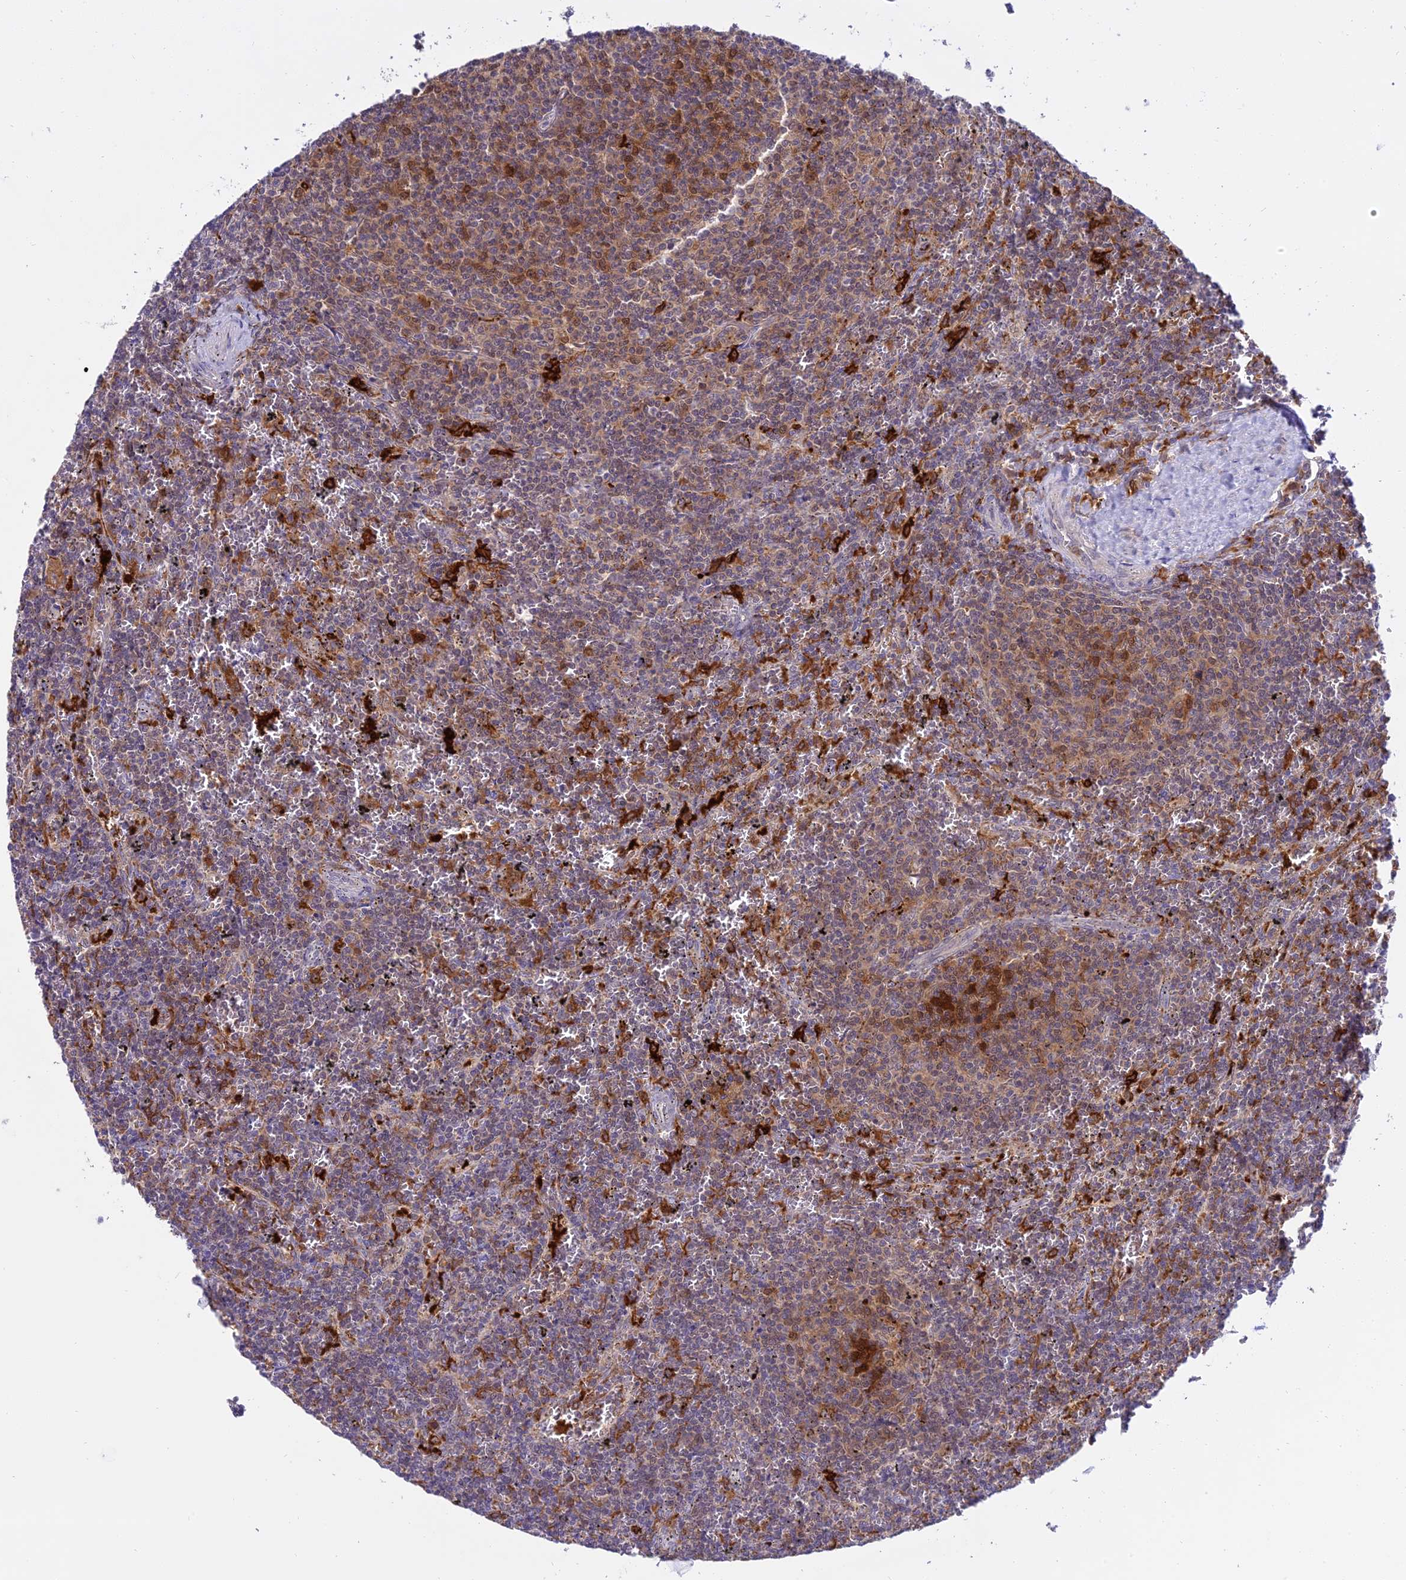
{"staining": {"intensity": "weak", "quantity": "25%-75%", "location": "cytoplasmic/membranous"}, "tissue": "lymphoma", "cell_type": "Tumor cells", "image_type": "cancer", "snomed": [{"axis": "morphology", "description": "Malignant lymphoma, non-Hodgkin's type, Low grade"}, {"axis": "topography", "description": "Spleen"}], "caption": "Protein expression analysis of lymphoma displays weak cytoplasmic/membranous staining in approximately 25%-75% of tumor cells. (DAB (3,3'-diaminobenzidine) = brown stain, brightfield microscopy at high magnification).", "gene": "UBE2G1", "patient": {"sex": "female", "age": 50}}